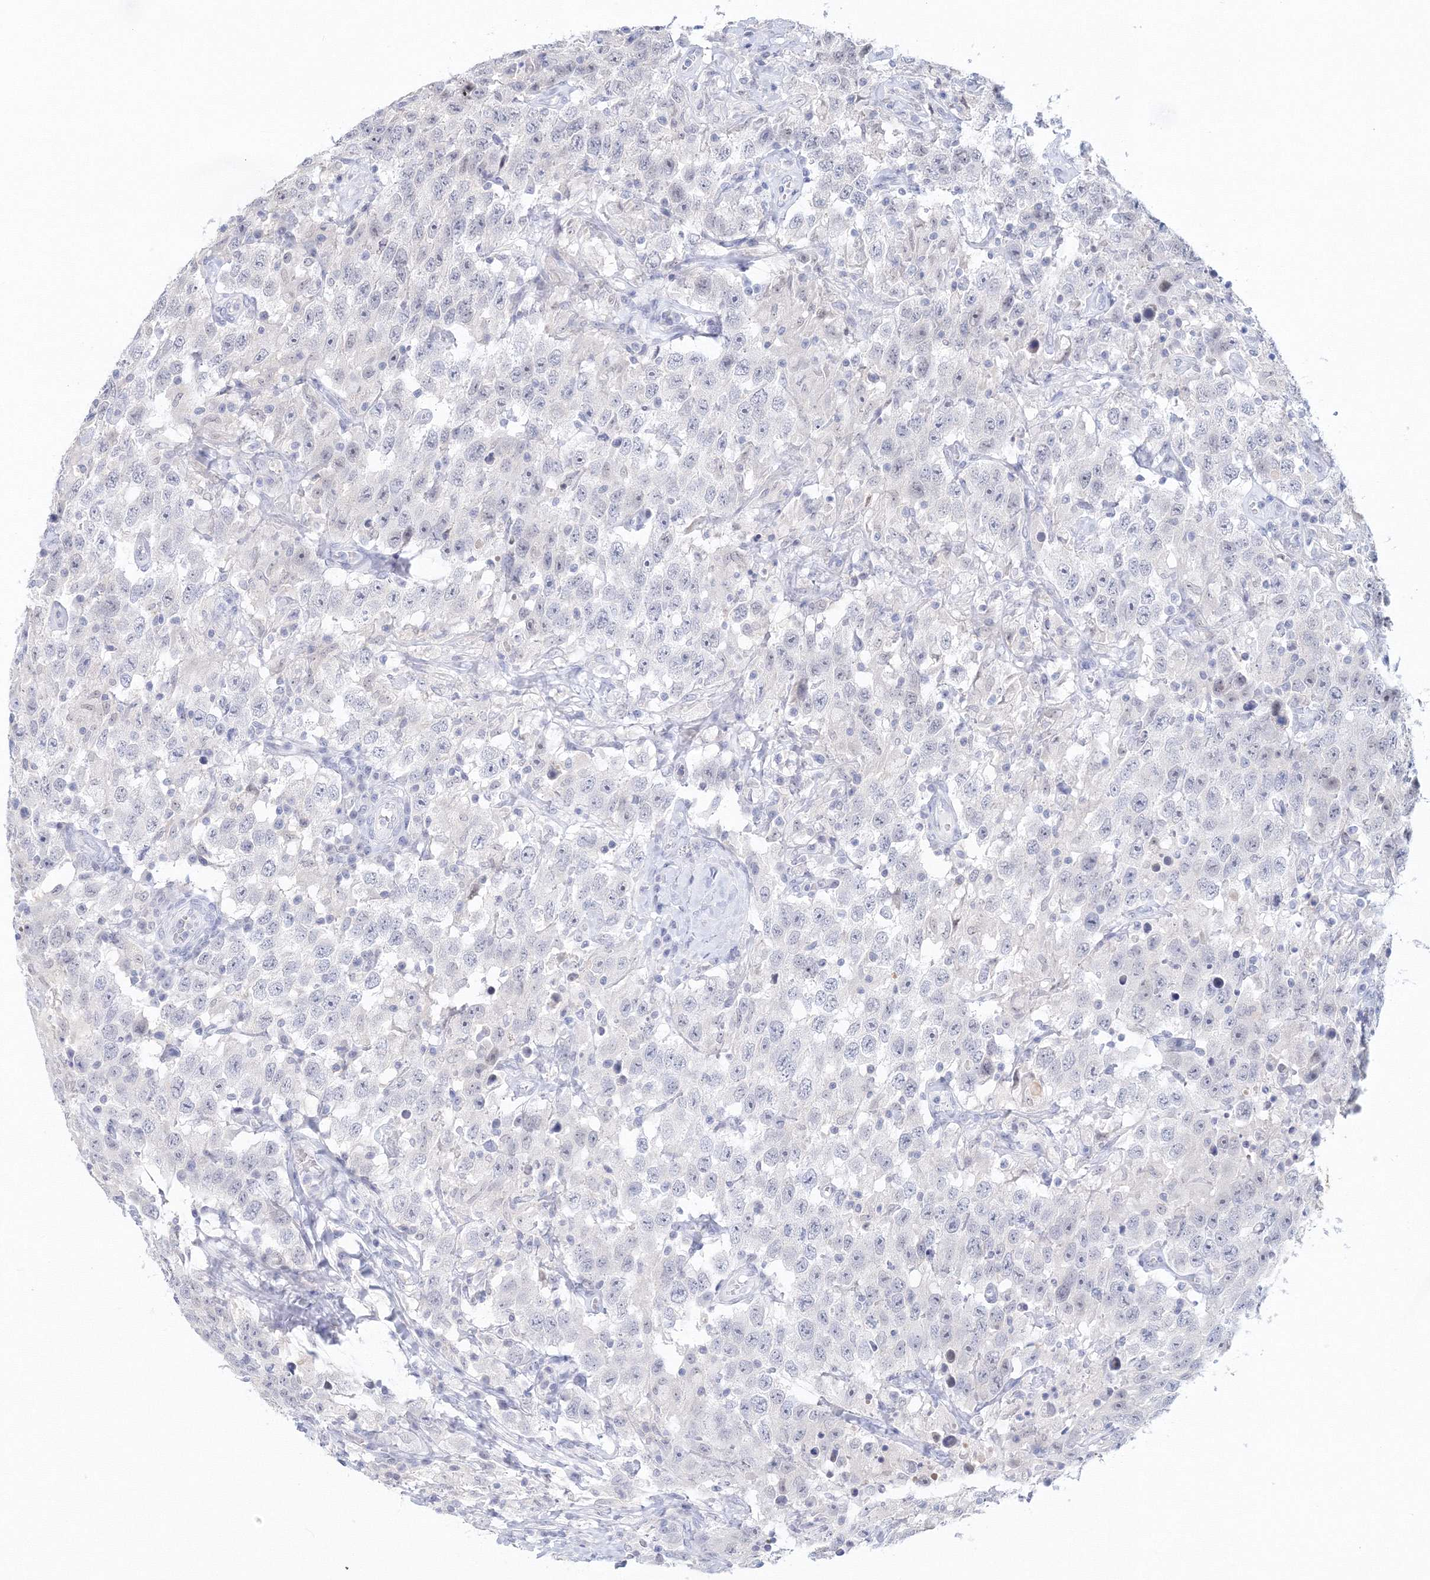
{"staining": {"intensity": "negative", "quantity": "none", "location": "none"}, "tissue": "testis cancer", "cell_type": "Tumor cells", "image_type": "cancer", "snomed": [{"axis": "morphology", "description": "Seminoma, NOS"}, {"axis": "topography", "description": "Testis"}], "caption": "Immunohistochemistry of testis cancer (seminoma) demonstrates no positivity in tumor cells.", "gene": "VSIG1", "patient": {"sex": "male", "age": 41}}